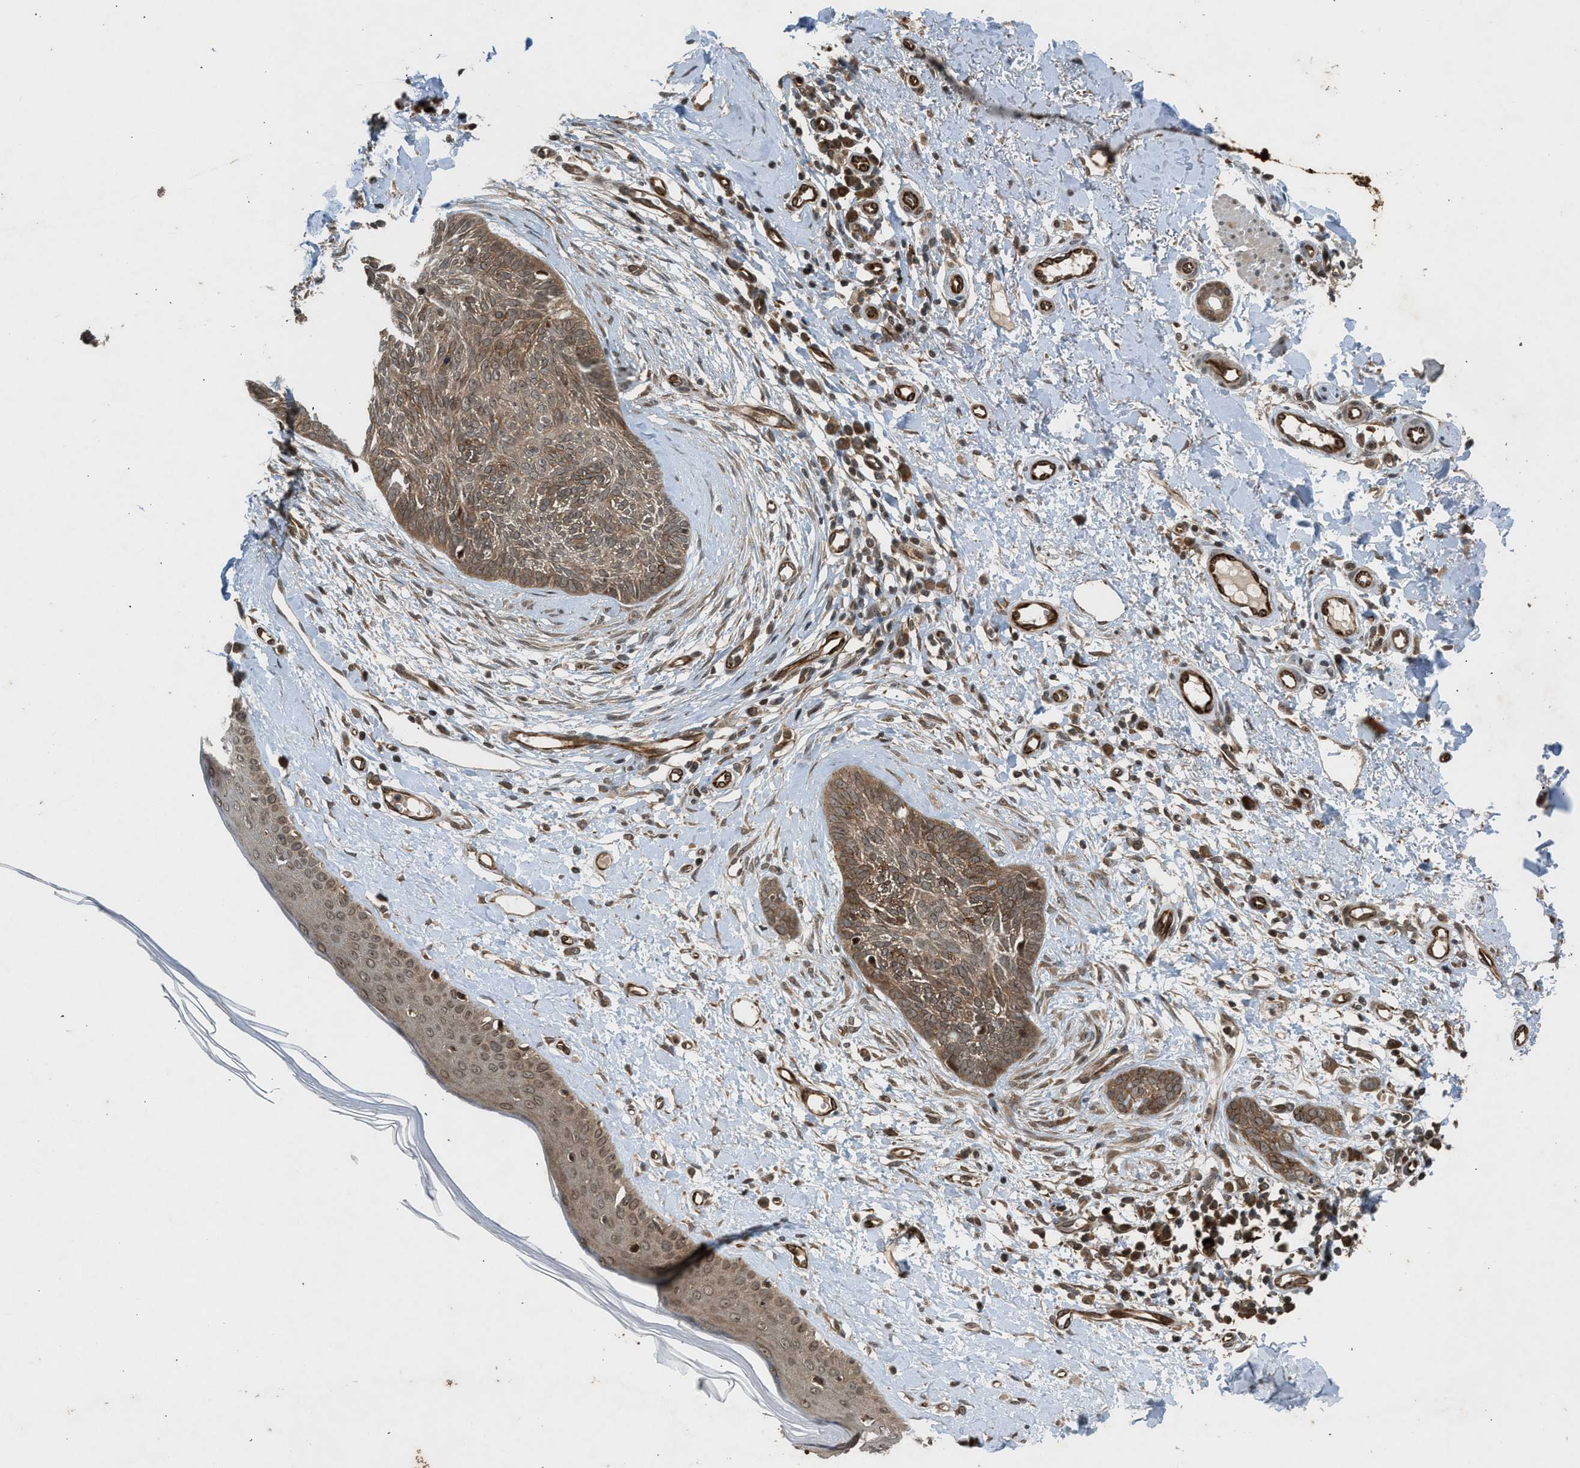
{"staining": {"intensity": "moderate", "quantity": ">75%", "location": "cytoplasmic/membranous"}, "tissue": "skin cancer", "cell_type": "Tumor cells", "image_type": "cancer", "snomed": [{"axis": "morphology", "description": "Normal tissue, NOS"}, {"axis": "morphology", "description": "Basal cell carcinoma"}, {"axis": "topography", "description": "Skin"}], "caption": "Moderate cytoplasmic/membranous positivity is identified in about >75% of tumor cells in skin cancer.", "gene": "TXNL1", "patient": {"sex": "male", "age": 71}}